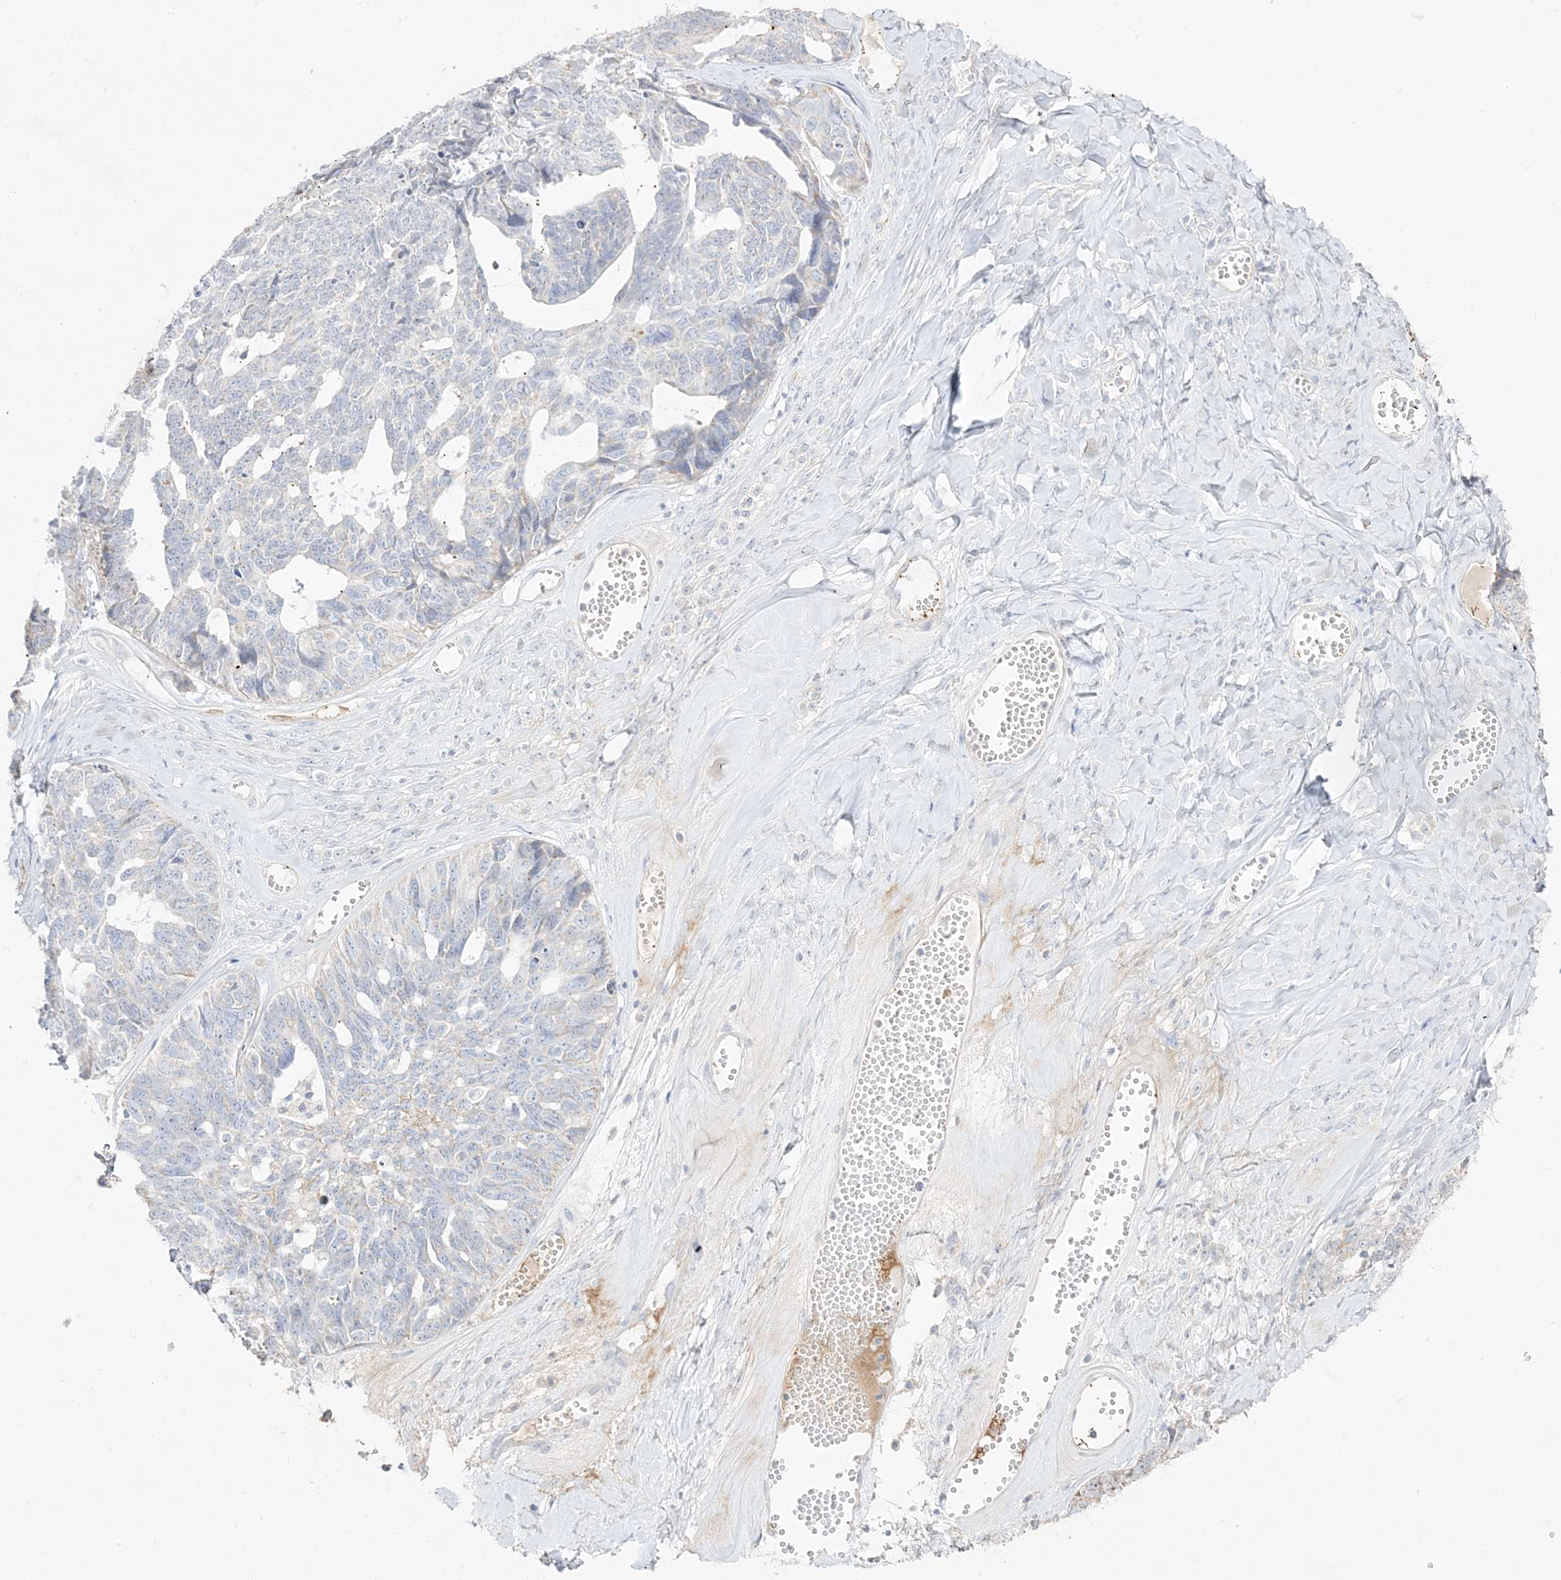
{"staining": {"intensity": "moderate", "quantity": "<25%", "location": "cytoplasmic/membranous"}, "tissue": "ovarian cancer", "cell_type": "Tumor cells", "image_type": "cancer", "snomed": [{"axis": "morphology", "description": "Cystadenocarcinoma, serous, NOS"}, {"axis": "topography", "description": "Ovary"}], "caption": "An immunohistochemistry (IHC) photomicrograph of neoplastic tissue is shown. Protein staining in brown shows moderate cytoplasmic/membranous positivity in ovarian cancer (serous cystadenocarcinoma) within tumor cells. Immunohistochemistry (ihc) stains the protein in brown and the nuclei are stained blue.", "gene": "TRANK1", "patient": {"sex": "female", "age": 79}}